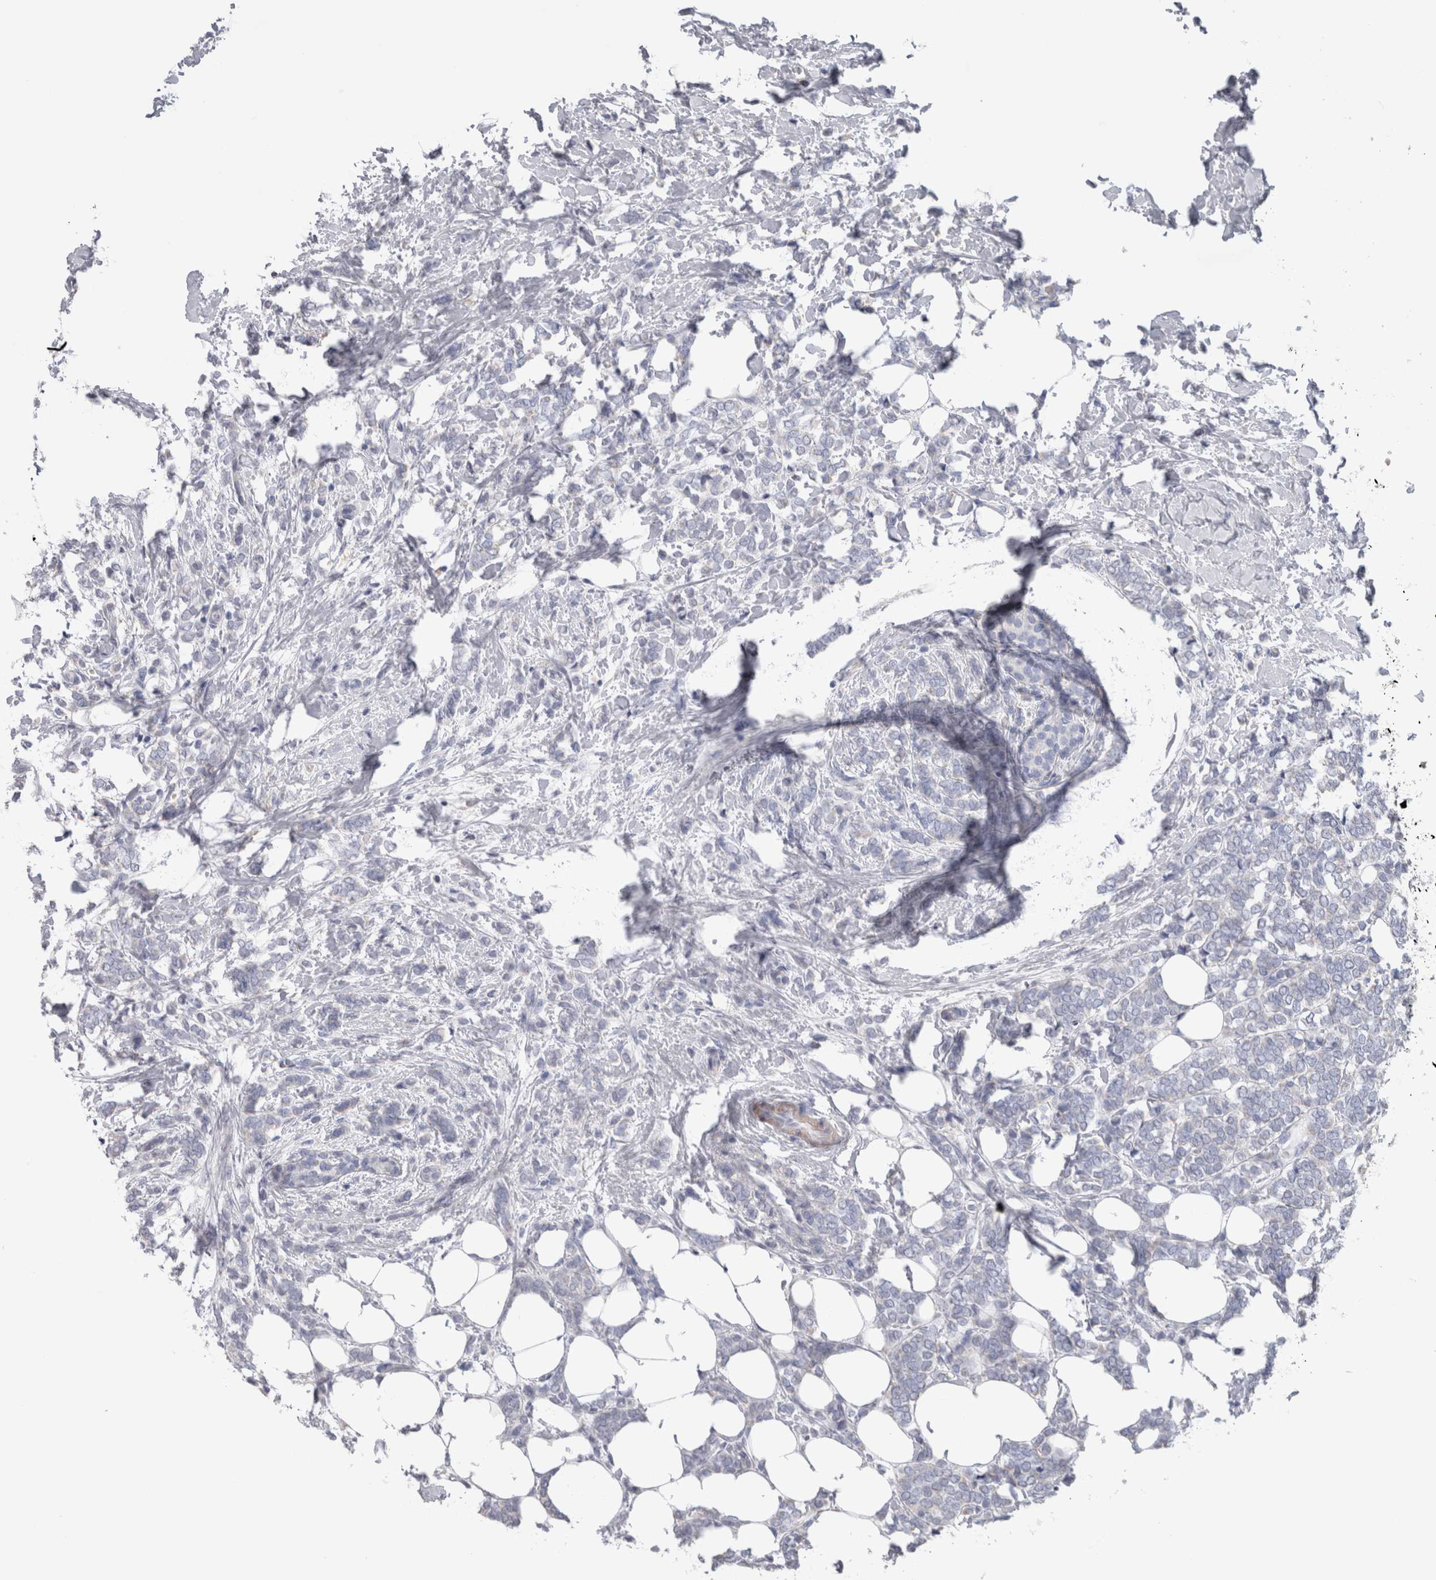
{"staining": {"intensity": "negative", "quantity": "none", "location": "none"}, "tissue": "breast cancer", "cell_type": "Tumor cells", "image_type": "cancer", "snomed": [{"axis": "morphology", "description": "Lobular carcinoma"}, {"axis": "topography", "description": "Breast"}], "caption": "An IHC image of lobular carcinoma (breast) is shown. There is no staining in tumor cells of lobular carcinoma (breast).", "gene": "GDAP1", "patient": {"sex": "female", "age": 50}}